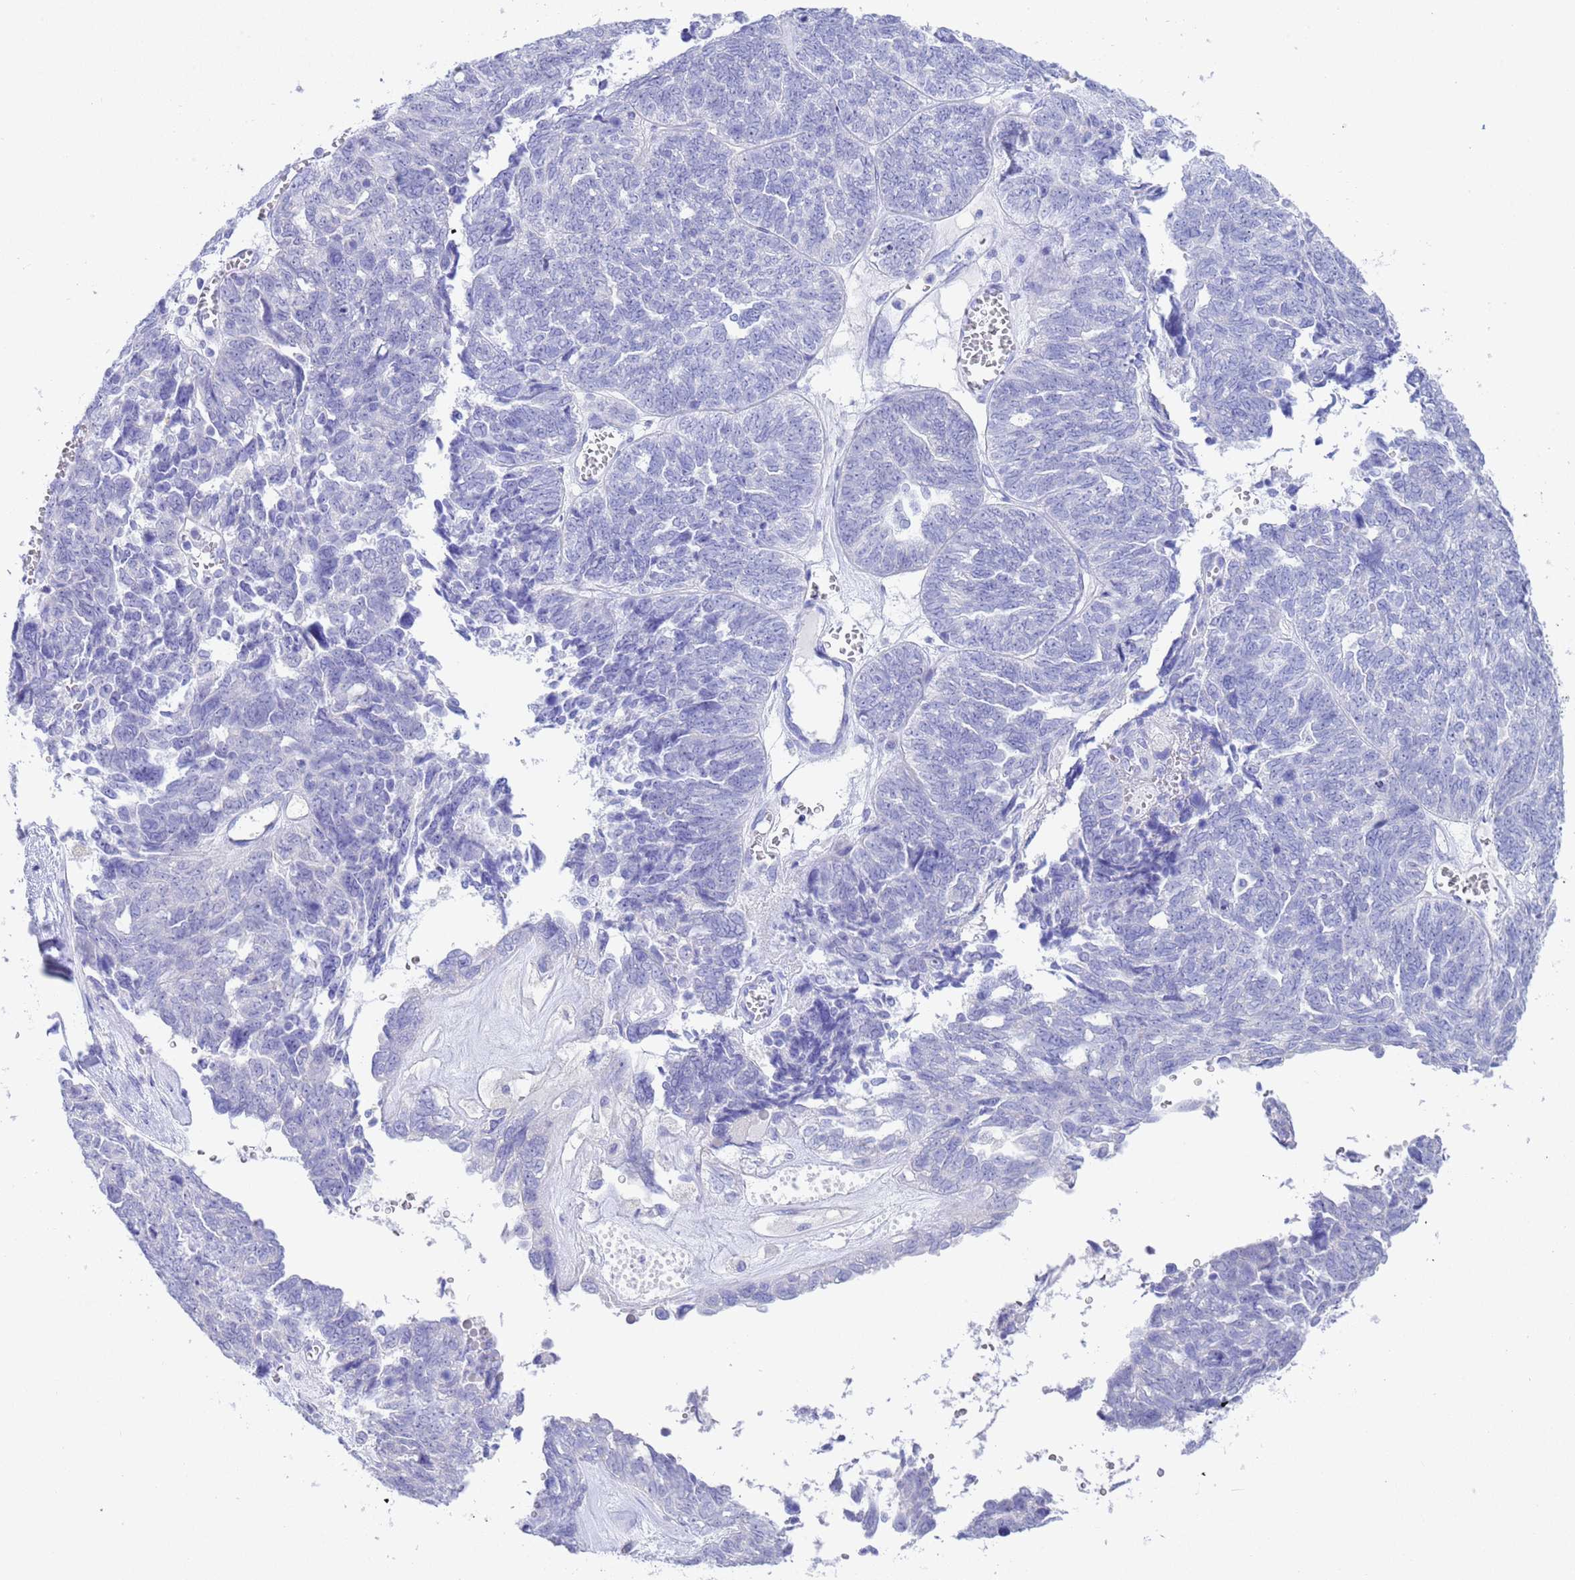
{"staining": {"intensity": "negative", "quantity": "none", "location": "none"}, "tissue": "ovarian cancer", "cell_type": "Tumor cells", "image_type": "cancer", "snomed": [{"axis": "morphology", "description": "Cystadenocarcinoma, serous, NOS"}, {"axis": "topography", "description": "Ovary"}], "caption": "Photomicrograph shows no protein positivity in tumor cells of ovarian serous cystadenocarcinoma tissue. Nuclei are stained in blue.", "gene": "GSTM1", "patient": {"sex": "female", "age": 79}}